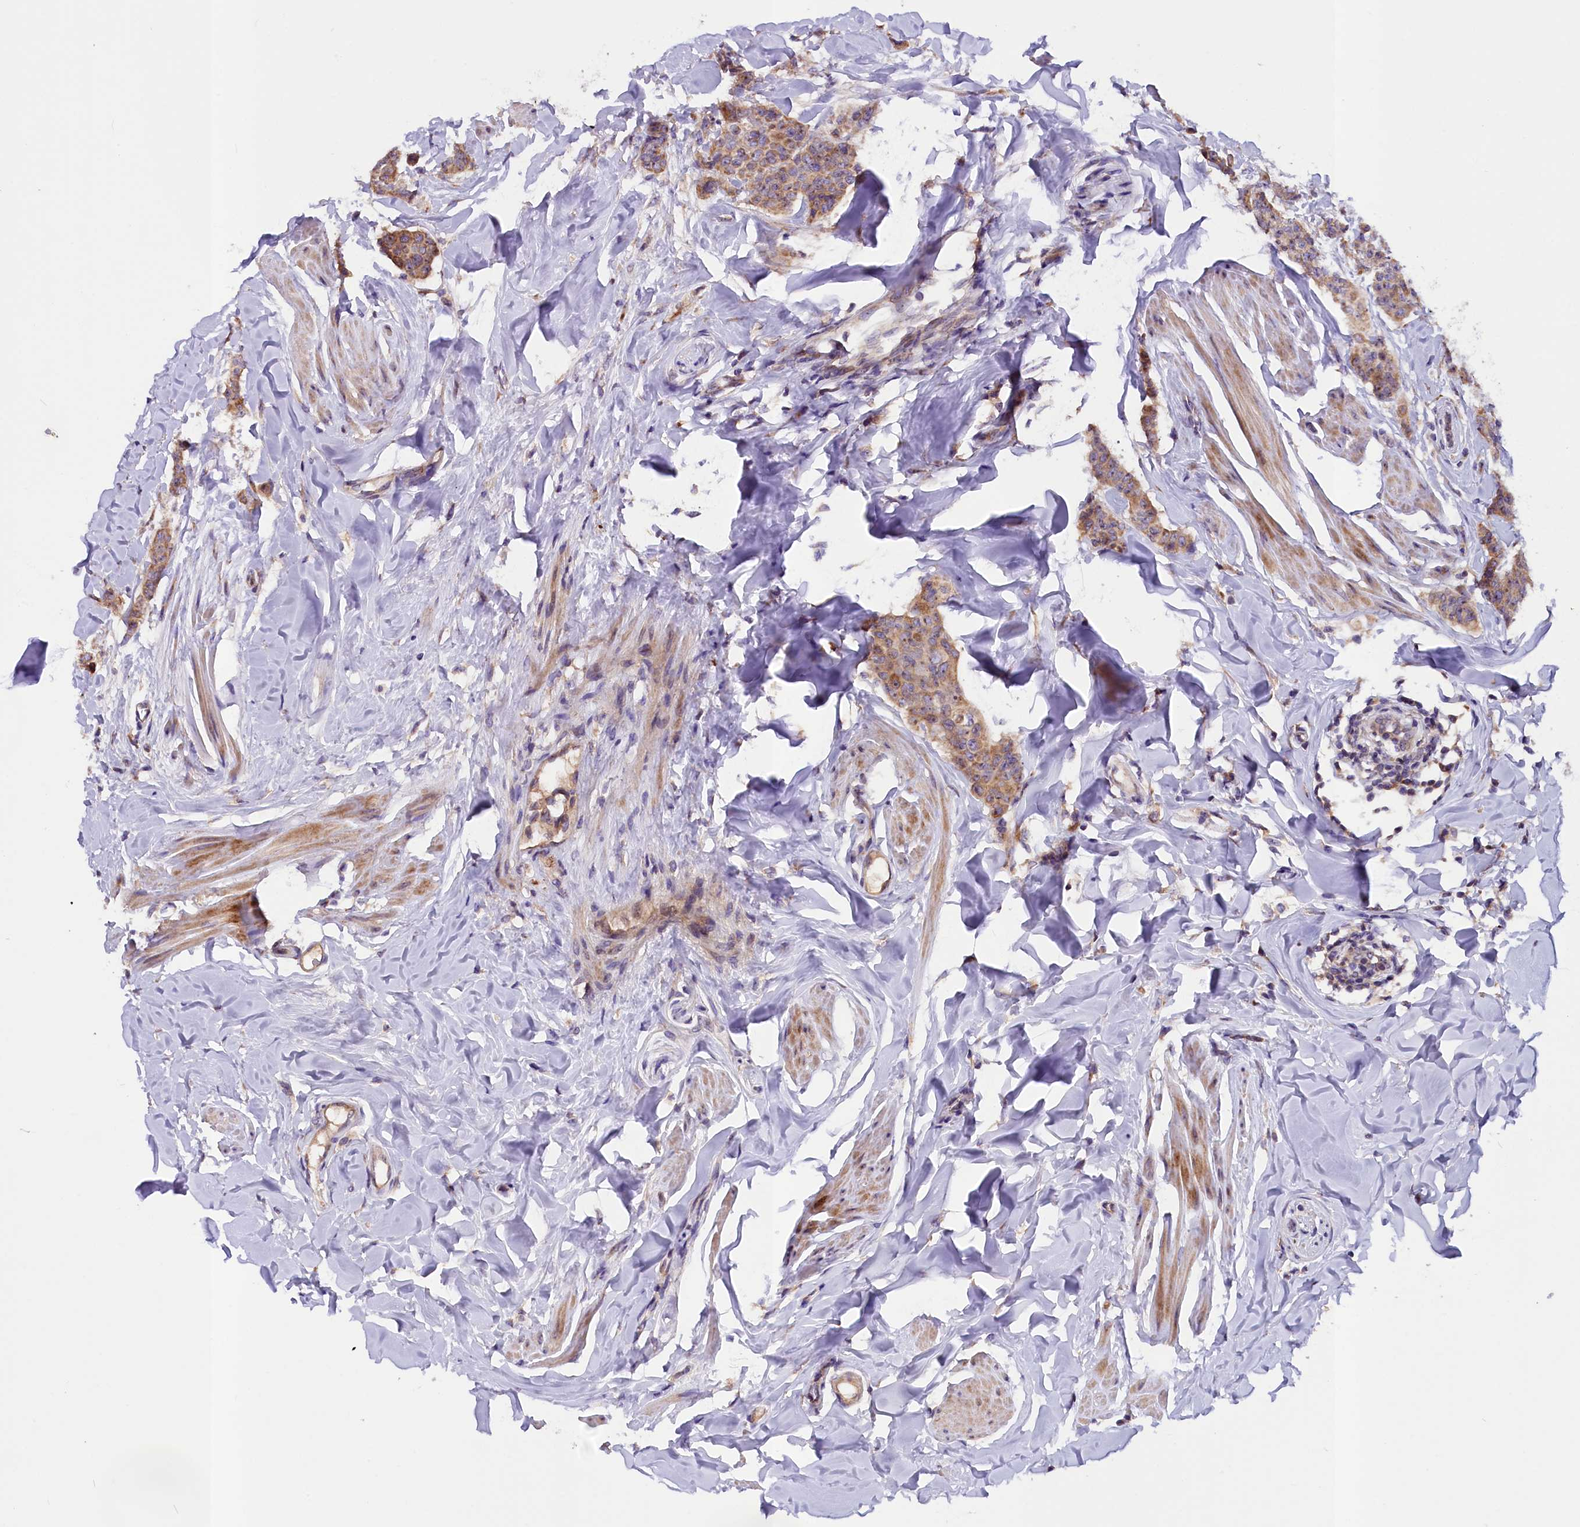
{"staining": {"intensity": "moderate", "quantity": ">75%", "location": "cytoplasmic/membranous"}, "tissue": "breast cancer", "cell_type": "Tumor cells", "image_type": "cancer", "snomed": [{"axis": "morphology", "description": "Duct carcinoma"}, {"axis": "topography", "description": "Breast"}], "caption": "Breast intraductal carcinoma stained for a protein shows moderate cytoplasmic/membranous positivity in tumor cells.", "gene": "FRY", "patient": {"sex": "female", "age": 40}}